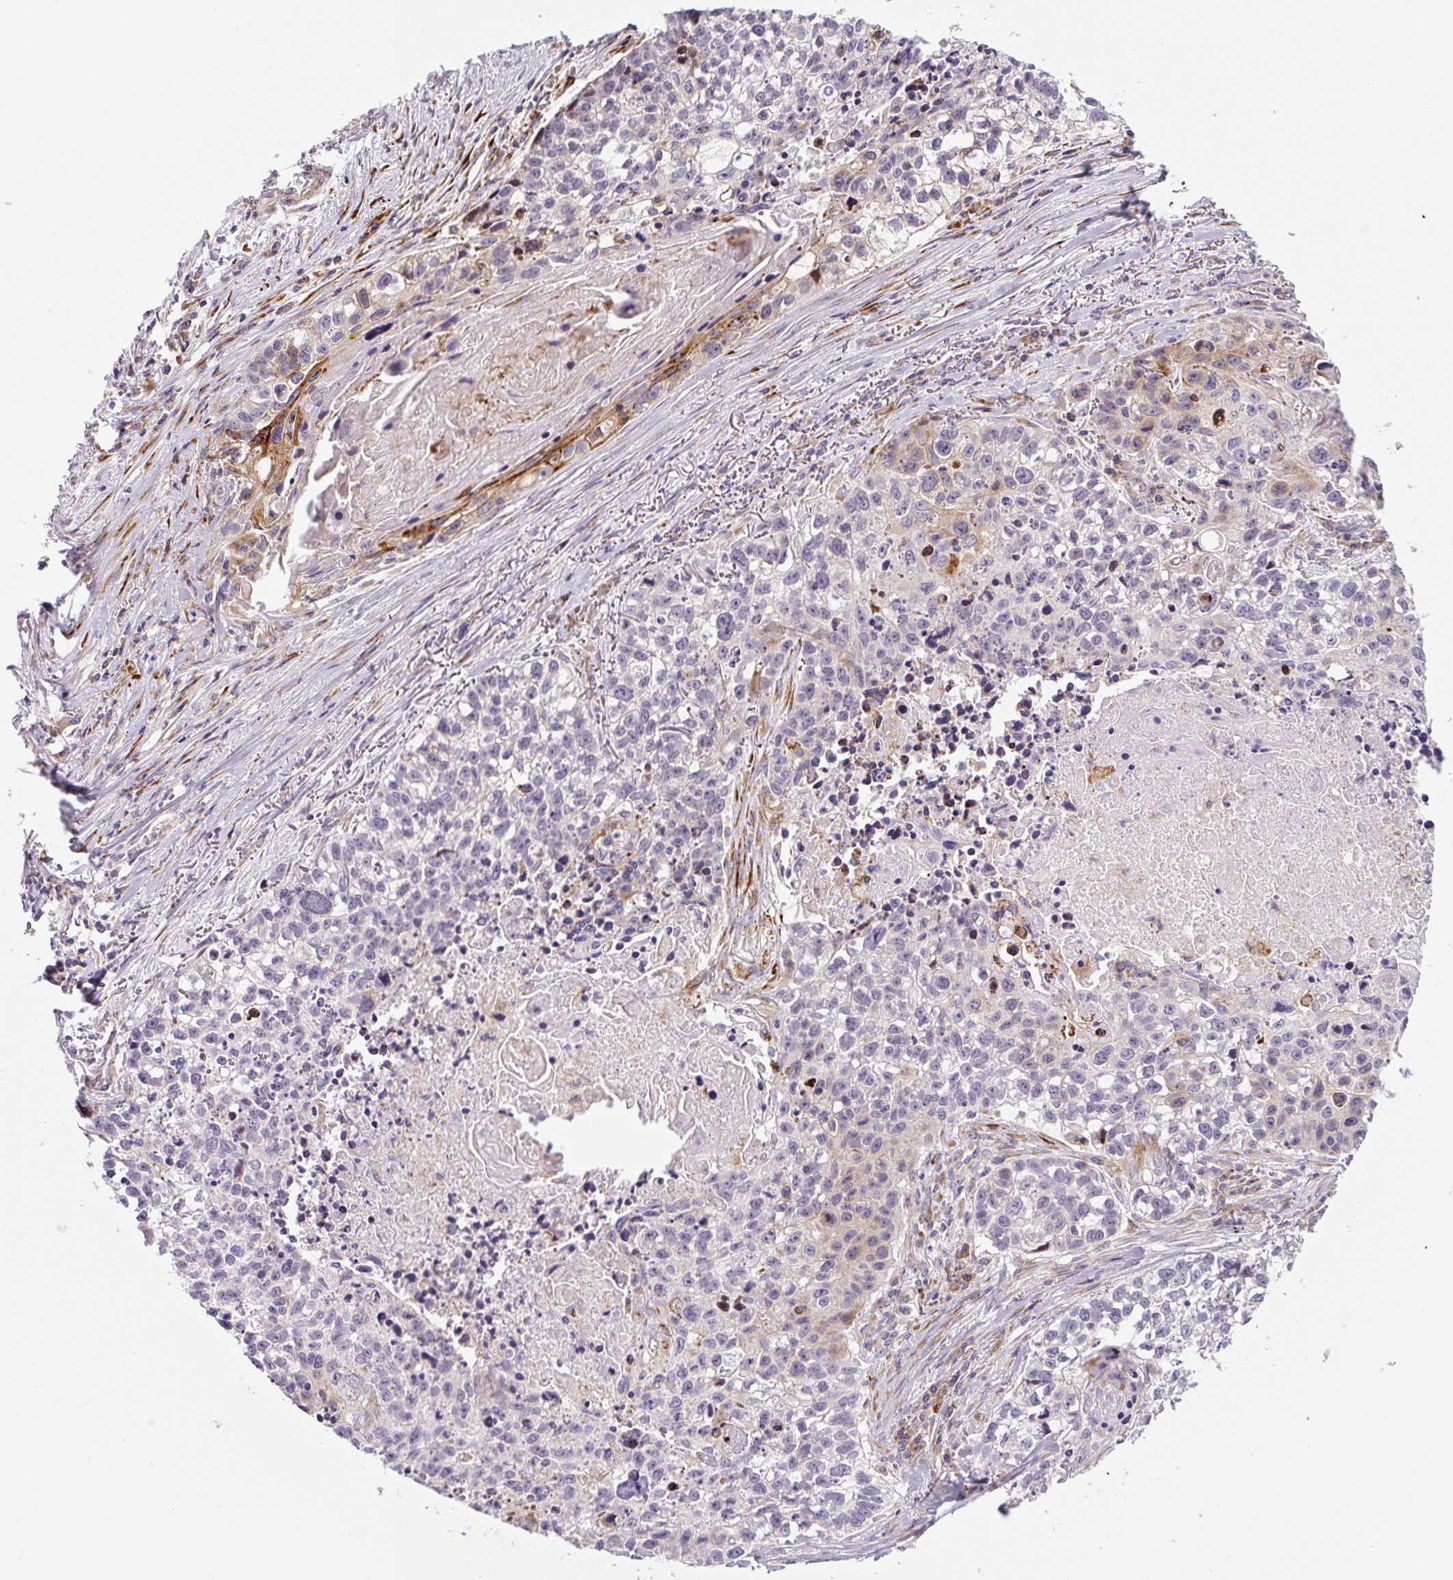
{"staining": {"intensity": "negative", "quantity": "none", "location": "none"}, "tissue": "lung cancer", "cell_type": "Tumor cells", "image_type": "cancer", "snomed": [{"axis": "morphology", "description": "Squamous cell carcinoma, NOS"}, {"axis": "topography", "description": "Lung"}], "caption": "High power microscopy image of an immunohistochemistry image of lung cancer, revealing no significant staining in tumor cells.", "gene": "DISP3", "patient": {"sex": "male", "age": 74}}